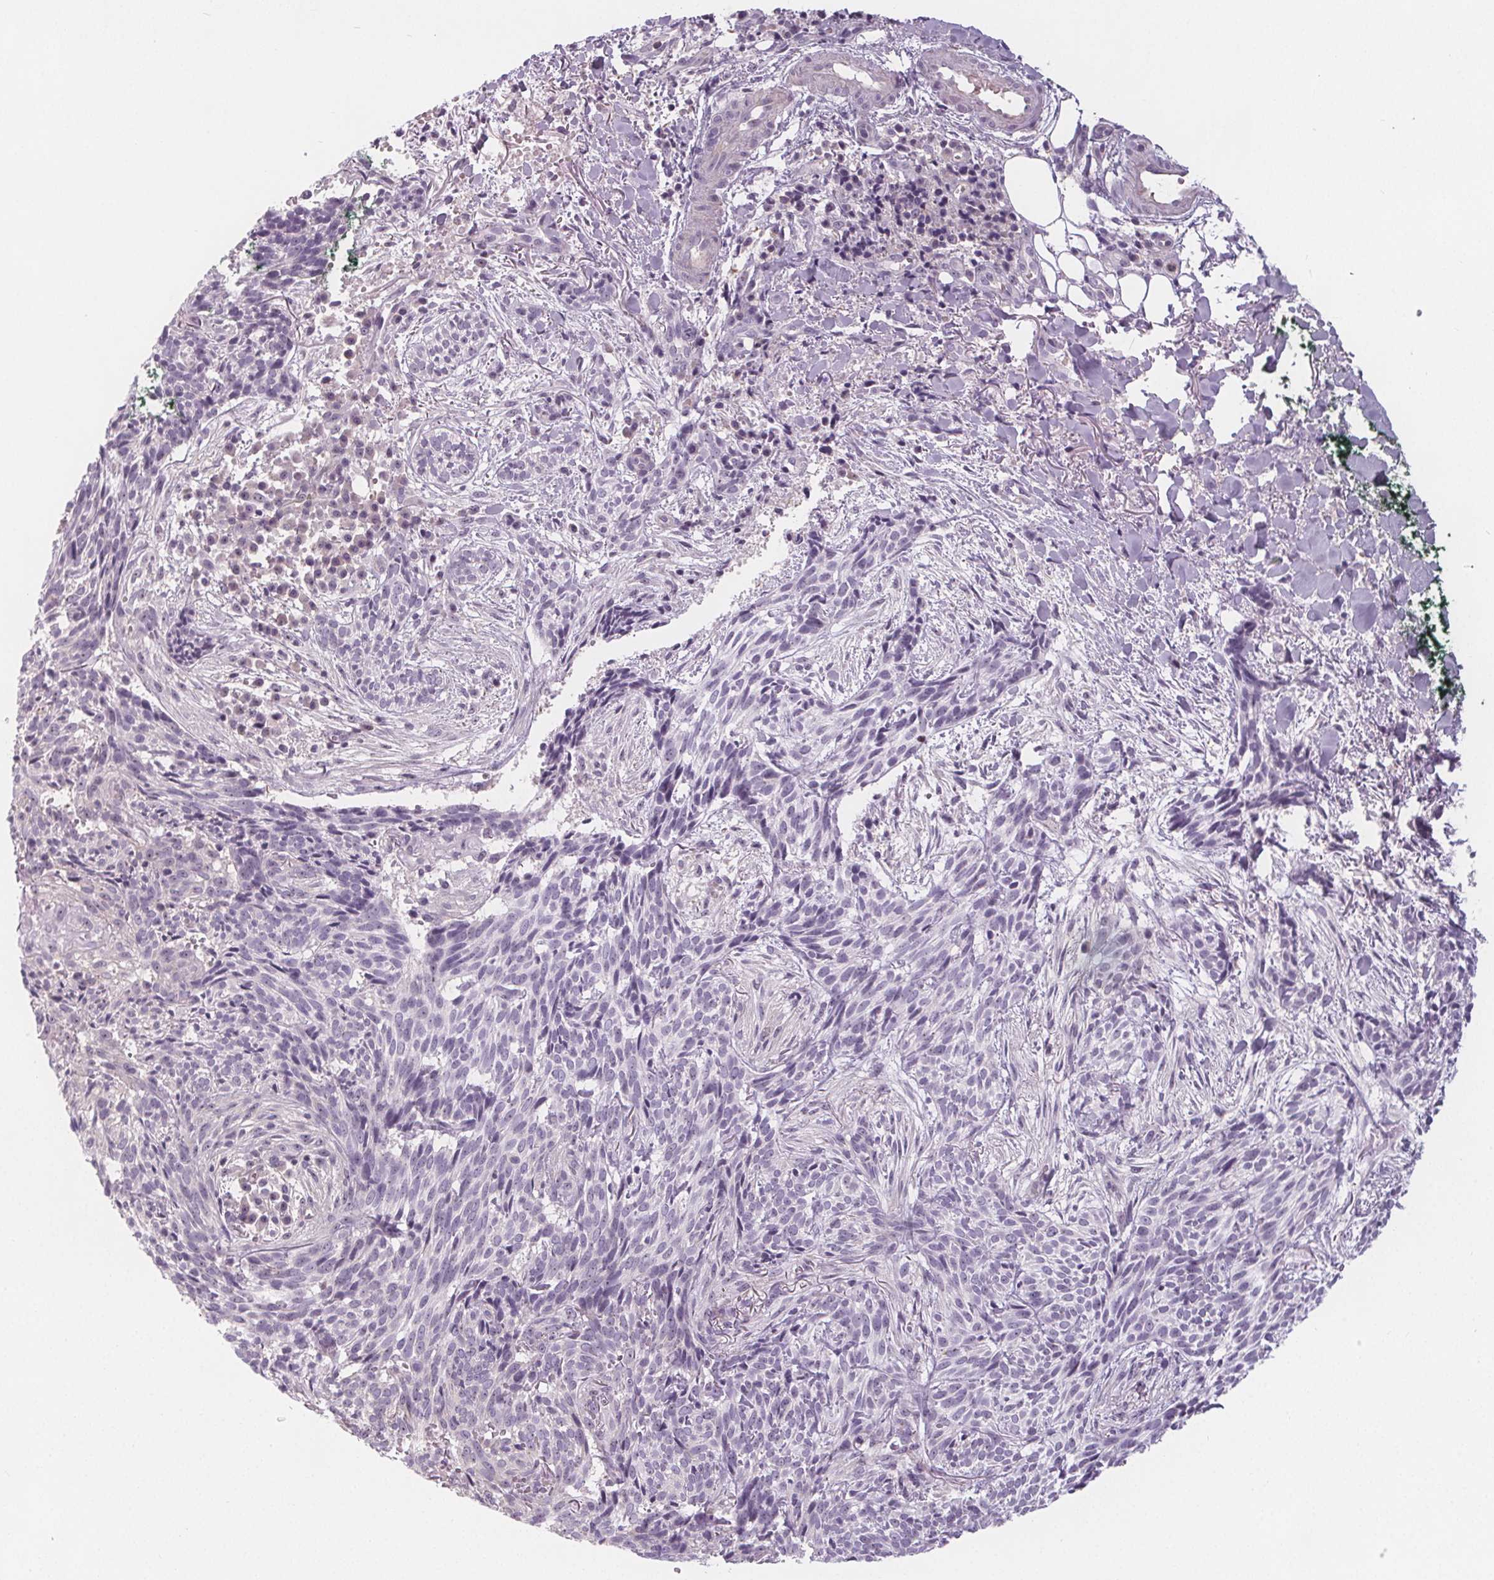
{"staining": {"intensity": "negative", "quantity": "none", "location": "none"}, "tissue": "skin cancer", "cell_type": "Tumor cells", "image_type": "cancer", "snomed": [{"axis": "morphology", "description": "Basal cell carcinoma"}, {"axis": "topography", "description": "Skin"}], "caption": "This is an IHC photomicrograph of skin cancer. There is no expression in tumor cells.", "gene": "NOLC1", "patient": {"sex": "male", "age": 71}}